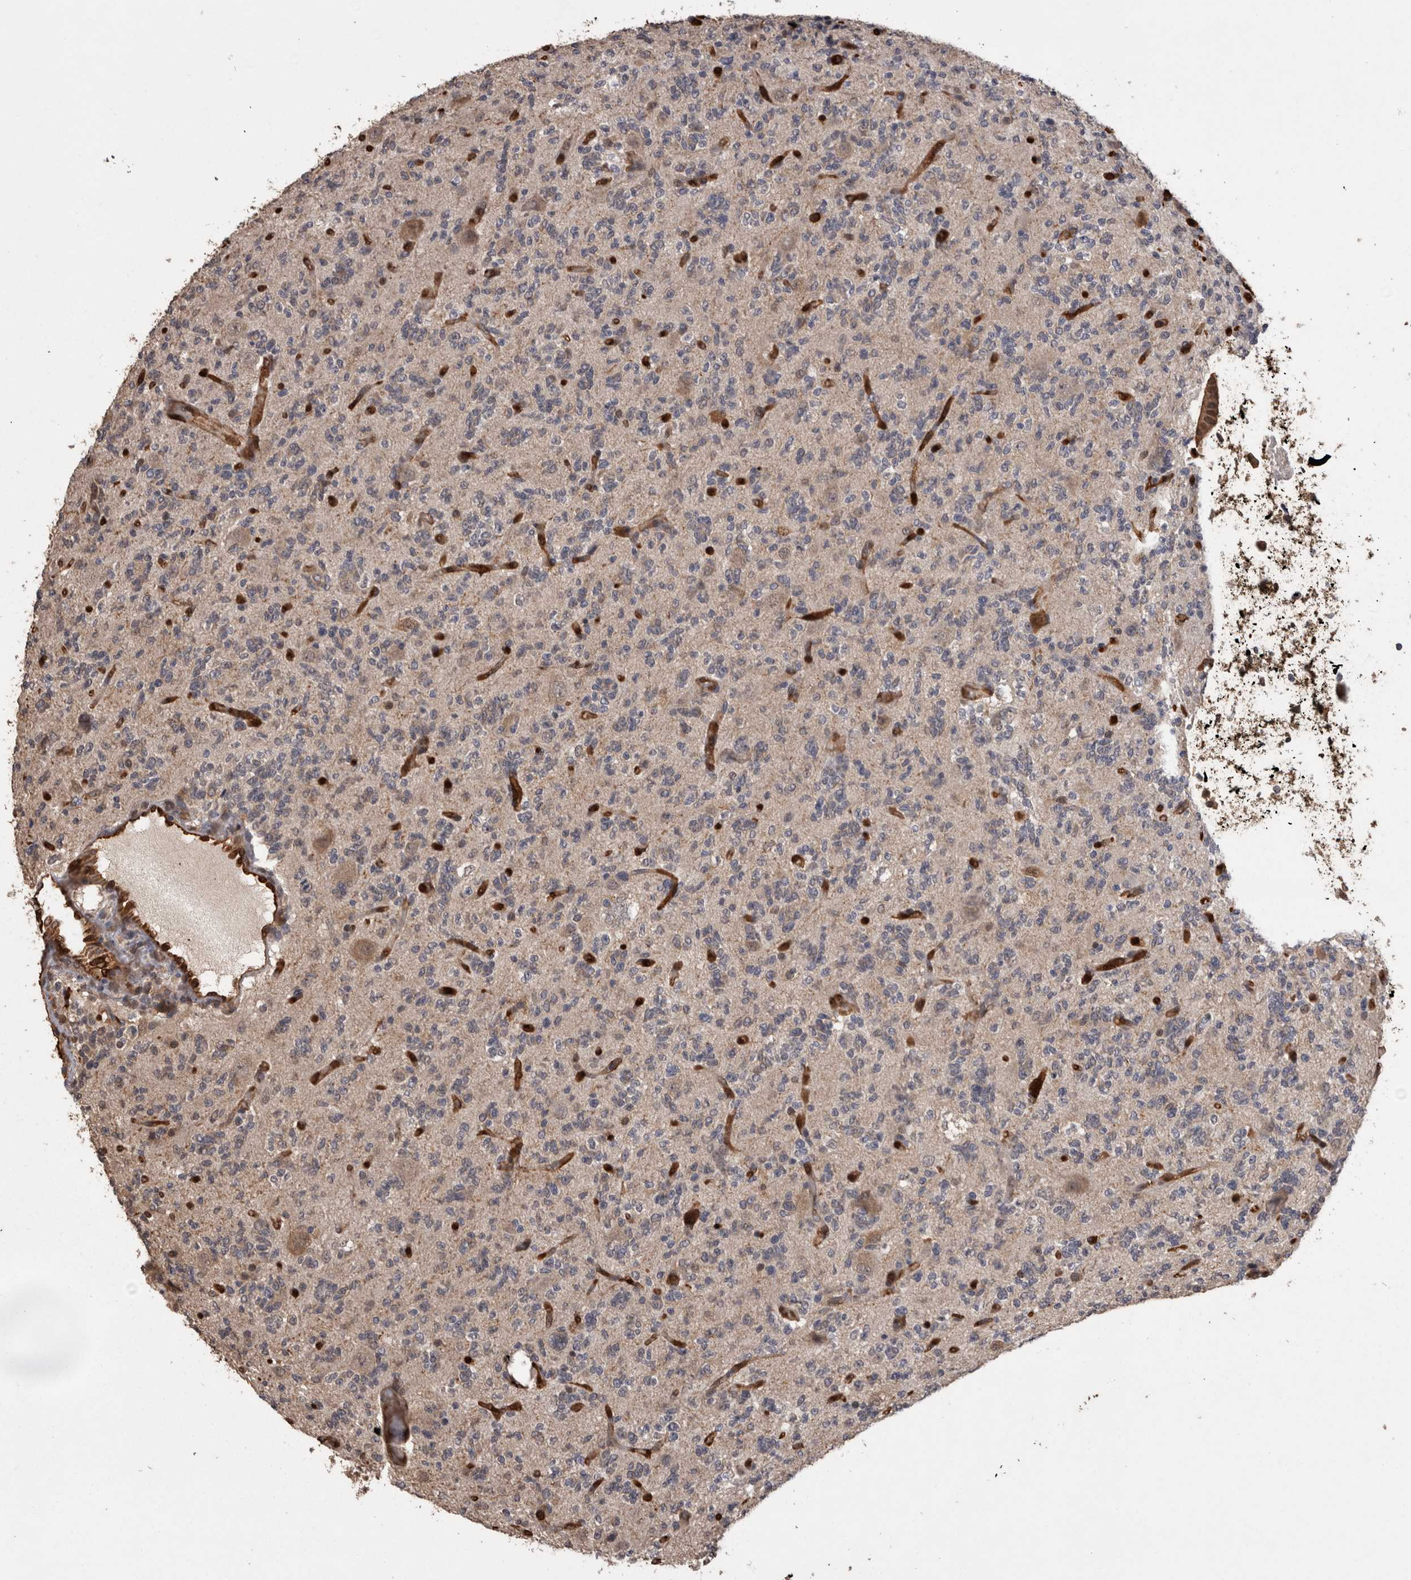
{"staining": {"intensity": "negative", "quantity": "none", "location": "none"}, "tissue": "glioma", "cell_type": "Tumor cells", "image_type": "cancer", "snomed": [{"axis": "morphology", "description": "Glioma, malignant, High grade"}, {"axis": "topography", "description": "Brain"}], "caption": "Immunohistochemistry histopathology image of neoplastic tissue: human glioma stained with DAB (3,3'-diaminobenzidine) displays no significant protein expression in tumor cells.", "gene": "LXN", "patient": {"sex": "female", "age": 62}}